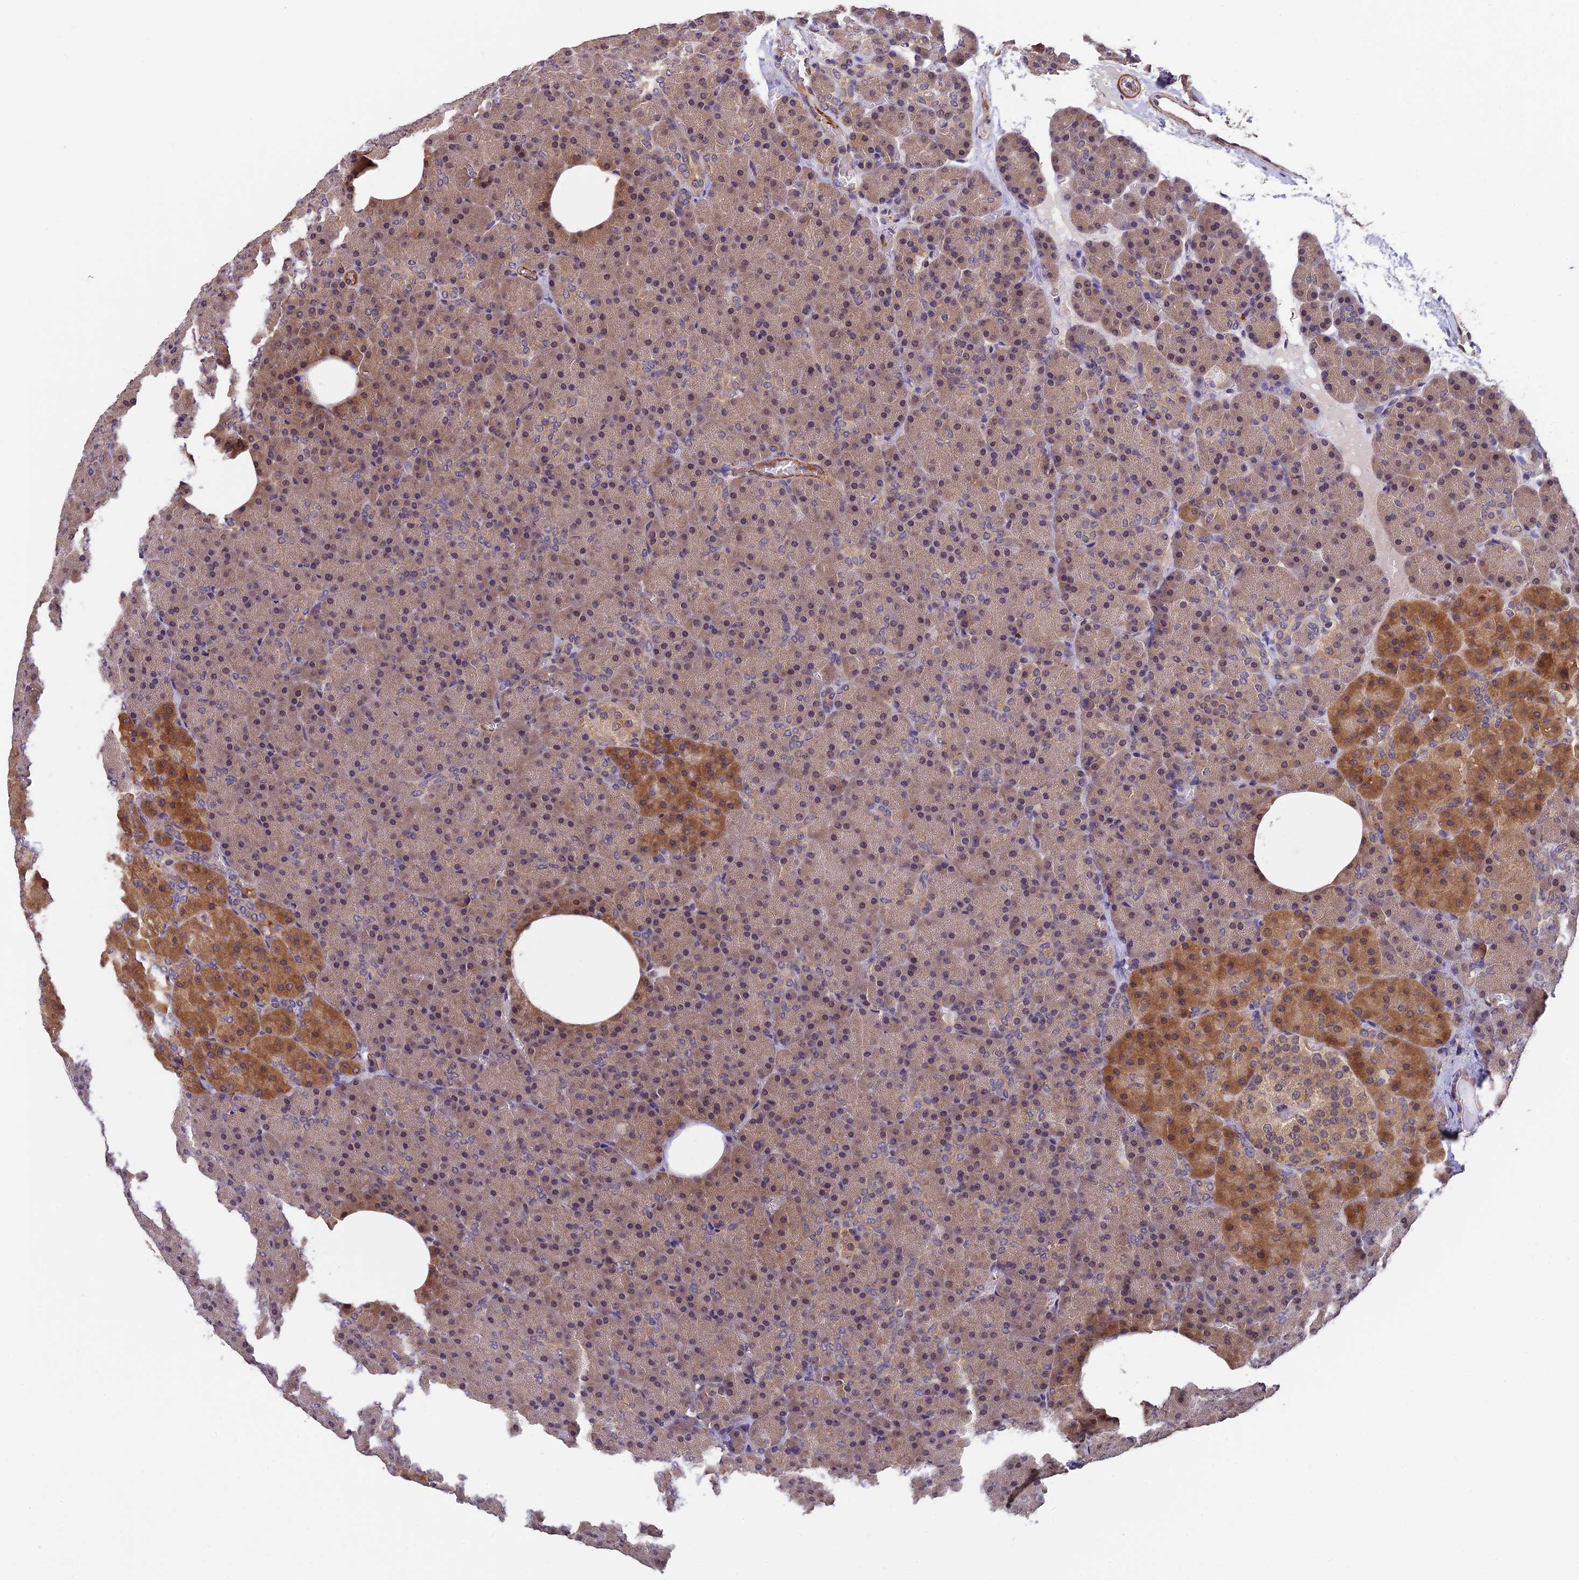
{"staining": {"intensity": "moderate", "quantity": "25%-75%", "location": "cytoplasmic/membranous,nuclear"}, "tissue": "pancreas", "cell_type": "Exocrine glandular cells", "image_type": "normal", "snomed": [{"axis": "morphology", "description": "Normal tissue, NOS"}, {"axis": "morphology", "description": "Carcinoid, malignant, NOS"}, {"axis": "topography", "description": "Pancreas"}], "caption": "Protein positivity by immunohistochemistry (IHC) displays moderate cytoplasmic/membranous,nuclear staining in approximately 25%-75% of exocrine glandular cells in benign pancreas.", "gene": "PSMB3", "patient": {"sex": "female", "age": 35}}